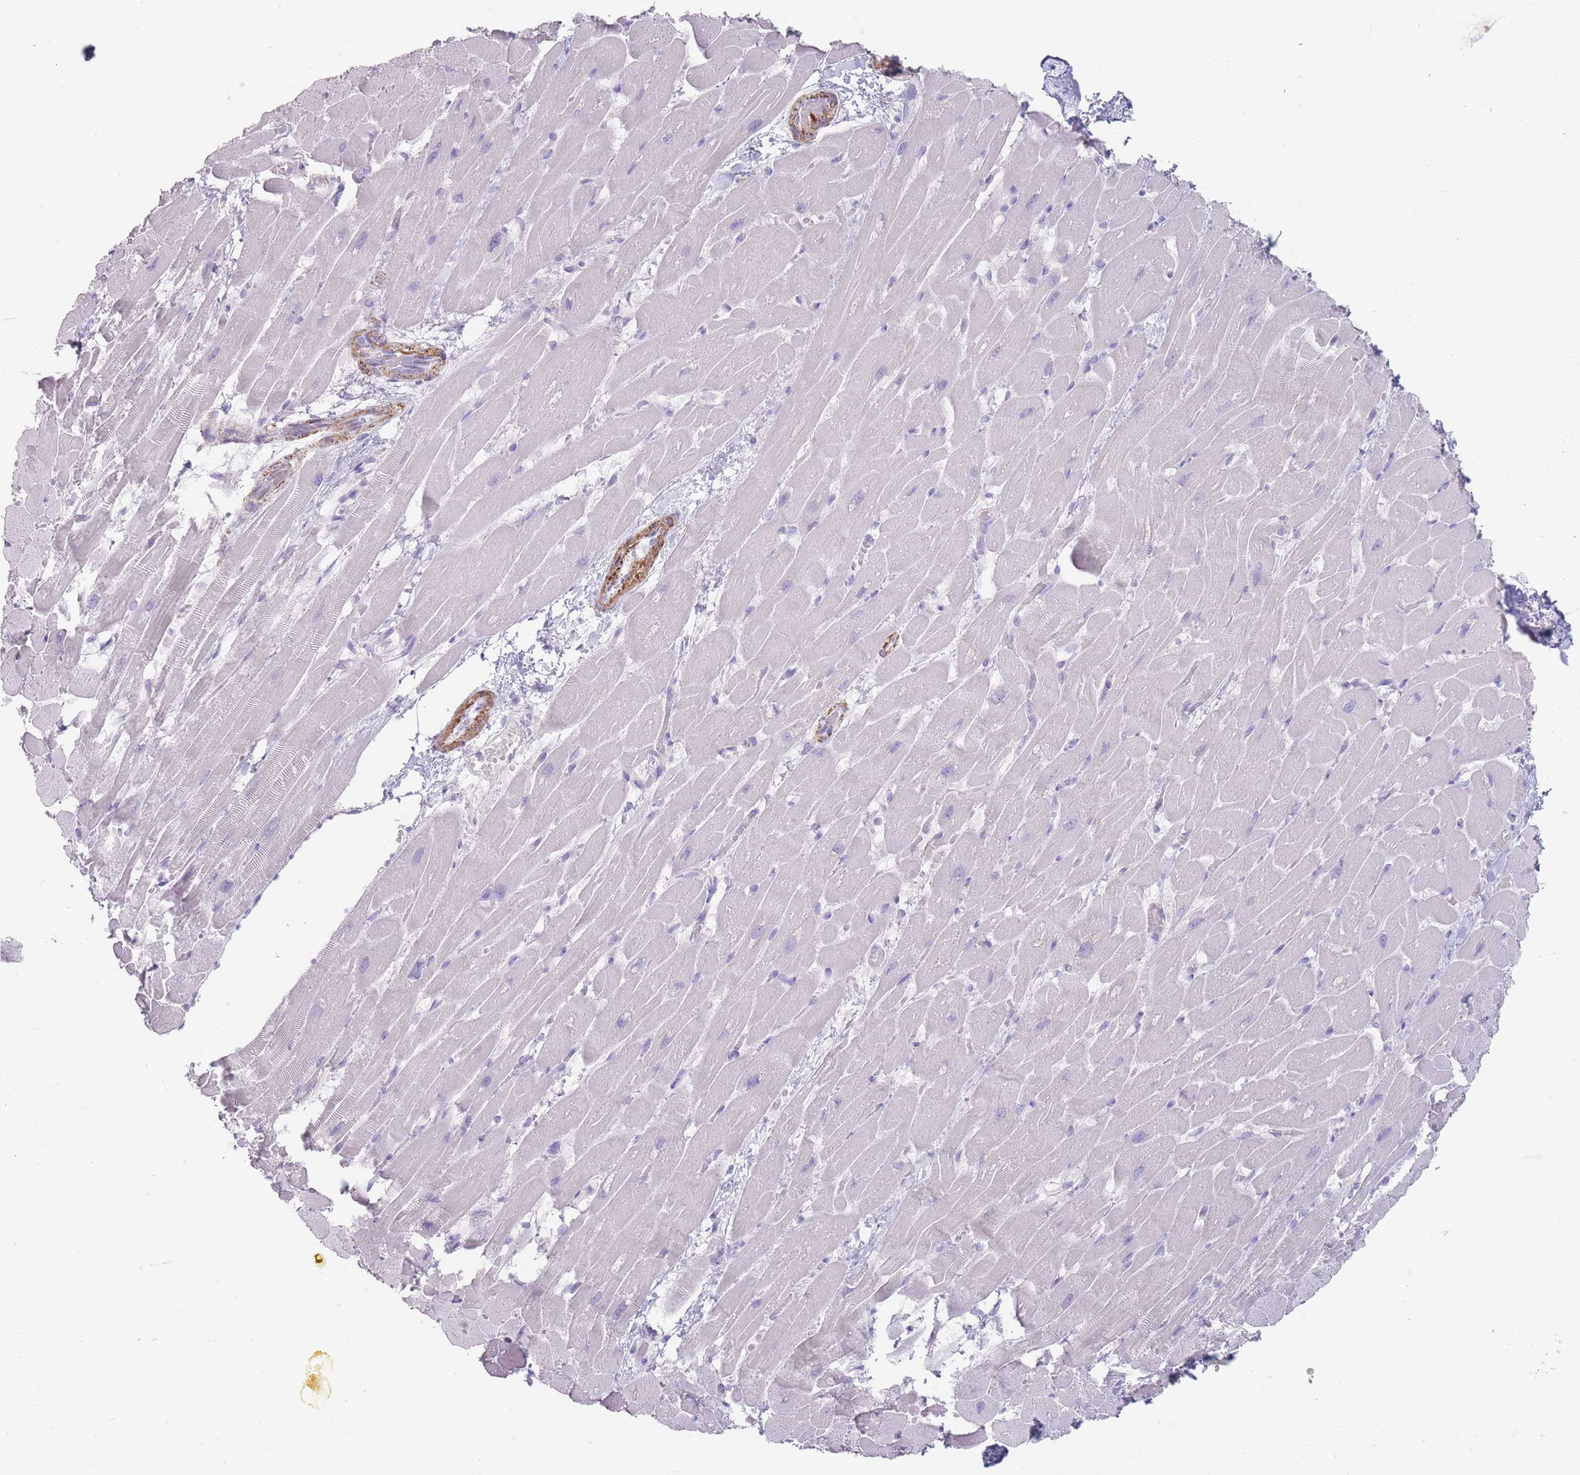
{"staining": {"intensity": "negative", "quantity": "none", "location": "none"}, "tissue": "heart muscle", "cell_type": "Cardiomyocytes", "image_type": "normal", "snomed": [{"axis": "morphology", "description": "Normal tissue, NOS"}, {"axis": "topography", "description": "Heart"}], "caption": "Cardiomyocytes show no significant positivity in unremarkable heart muscle. (Stains: DAB immunohistochemistry (IHC) with hematoxylin counter stain, Microscopy: brightfield microscopy at high magnification).", "gene": "RHBG", "patient": {"sex": "male", "age": 37}}